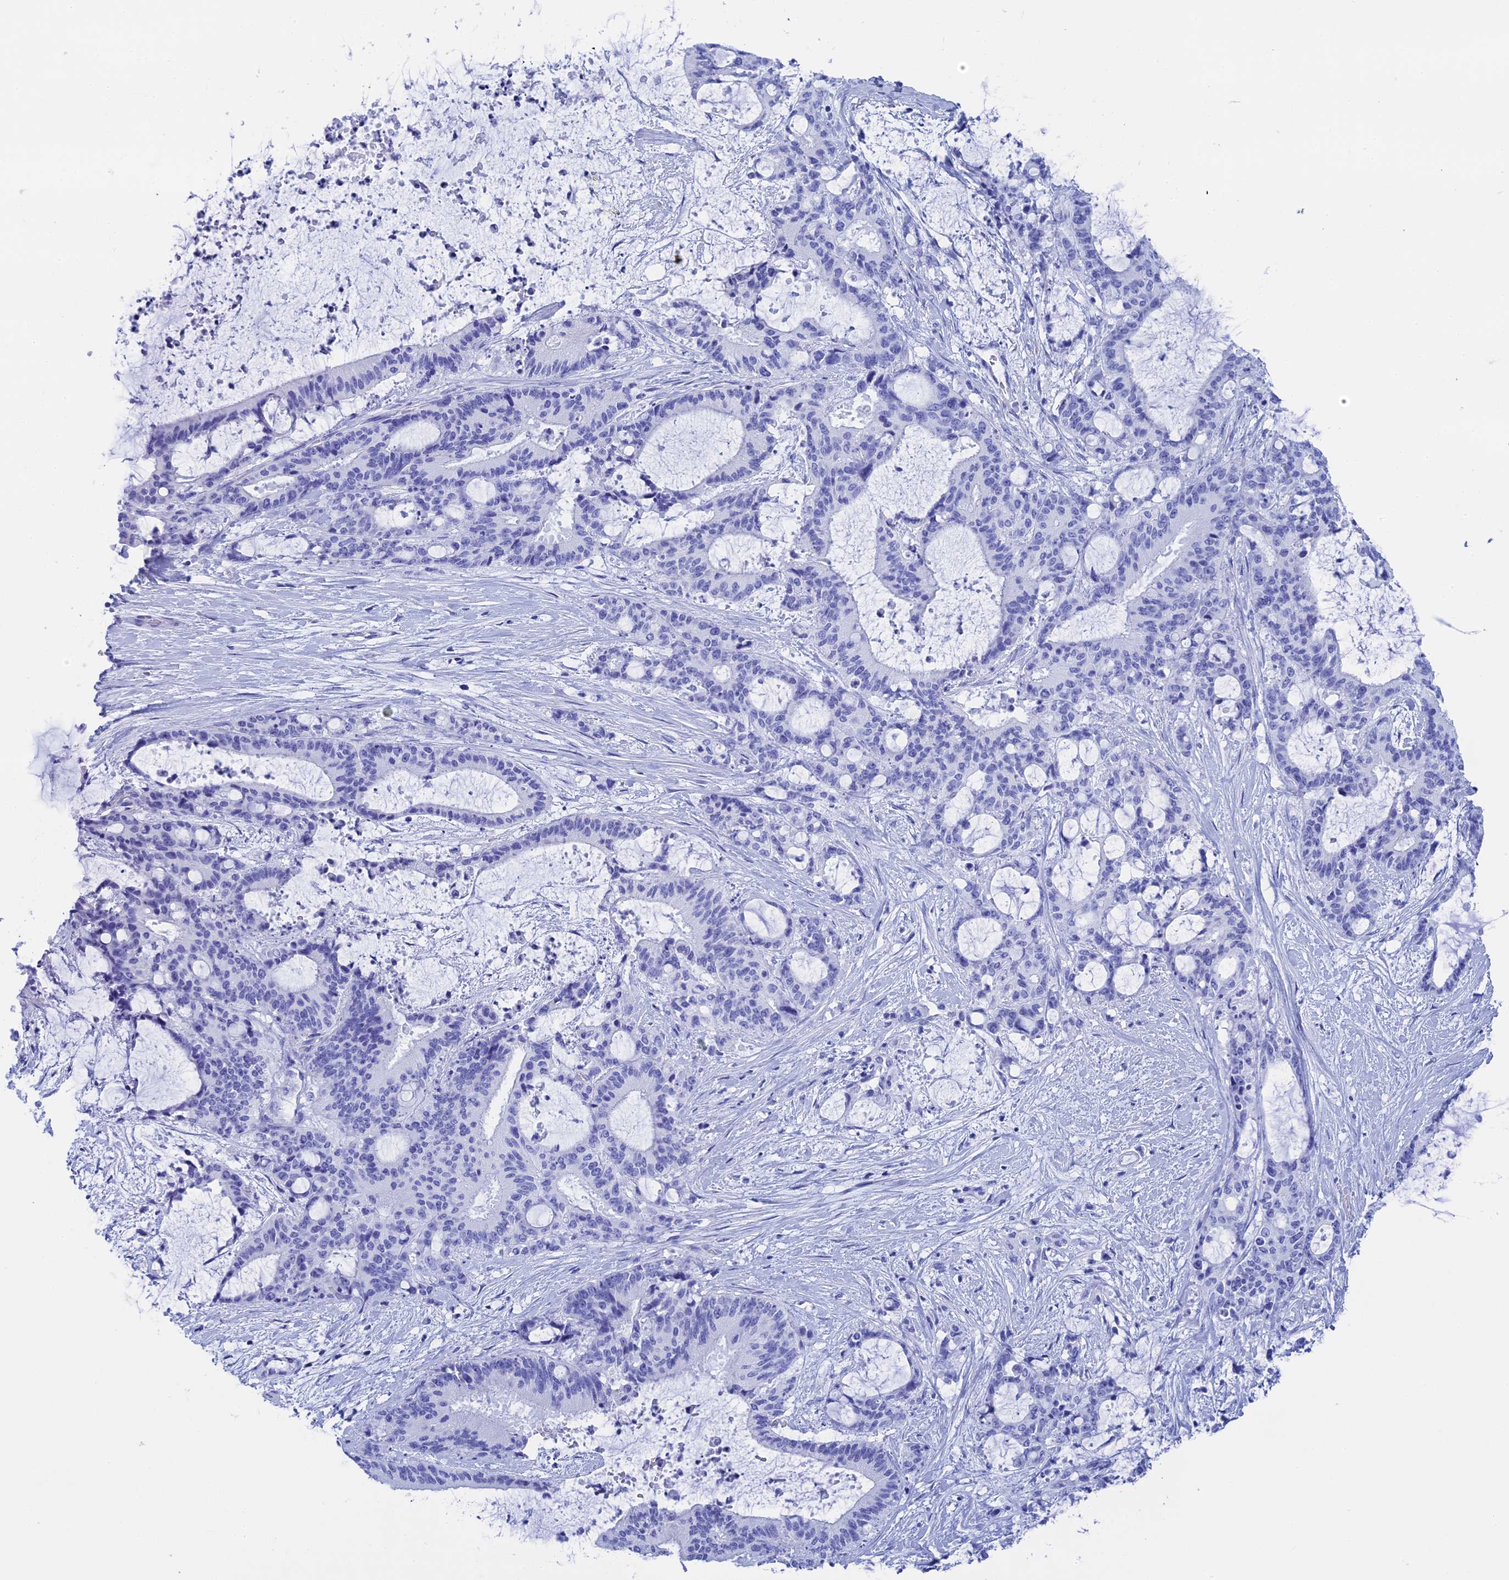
{"staining": {"intensity": "negative", "quantity": "none", "location": "none"}, "tissue": "liver cancer", "cell_type": "Tumor cells", "image_type": "cancer", "snomed": [{"axis": "morphology", "description": "Normal tissue, NOS"}, {"axis": "morphology", "description": "Cholangiocarcinoma"}, {"axis": "topography", "description": "Liver"}, {"axis": "topography", "description": "Peripheral nerve tissue"}], "caption": "High power microscopy micrograph of an immunohistochemistry (IHC) image of liver cancer (cholangiocarcinoma), revealing no significant positivity in tumor cells. (DAB (3,3'-diaminobenzidine) immunohistochemistry, high magnification).", "gene": "TEX101", "patient": {"sex": "female", "age": 73}}